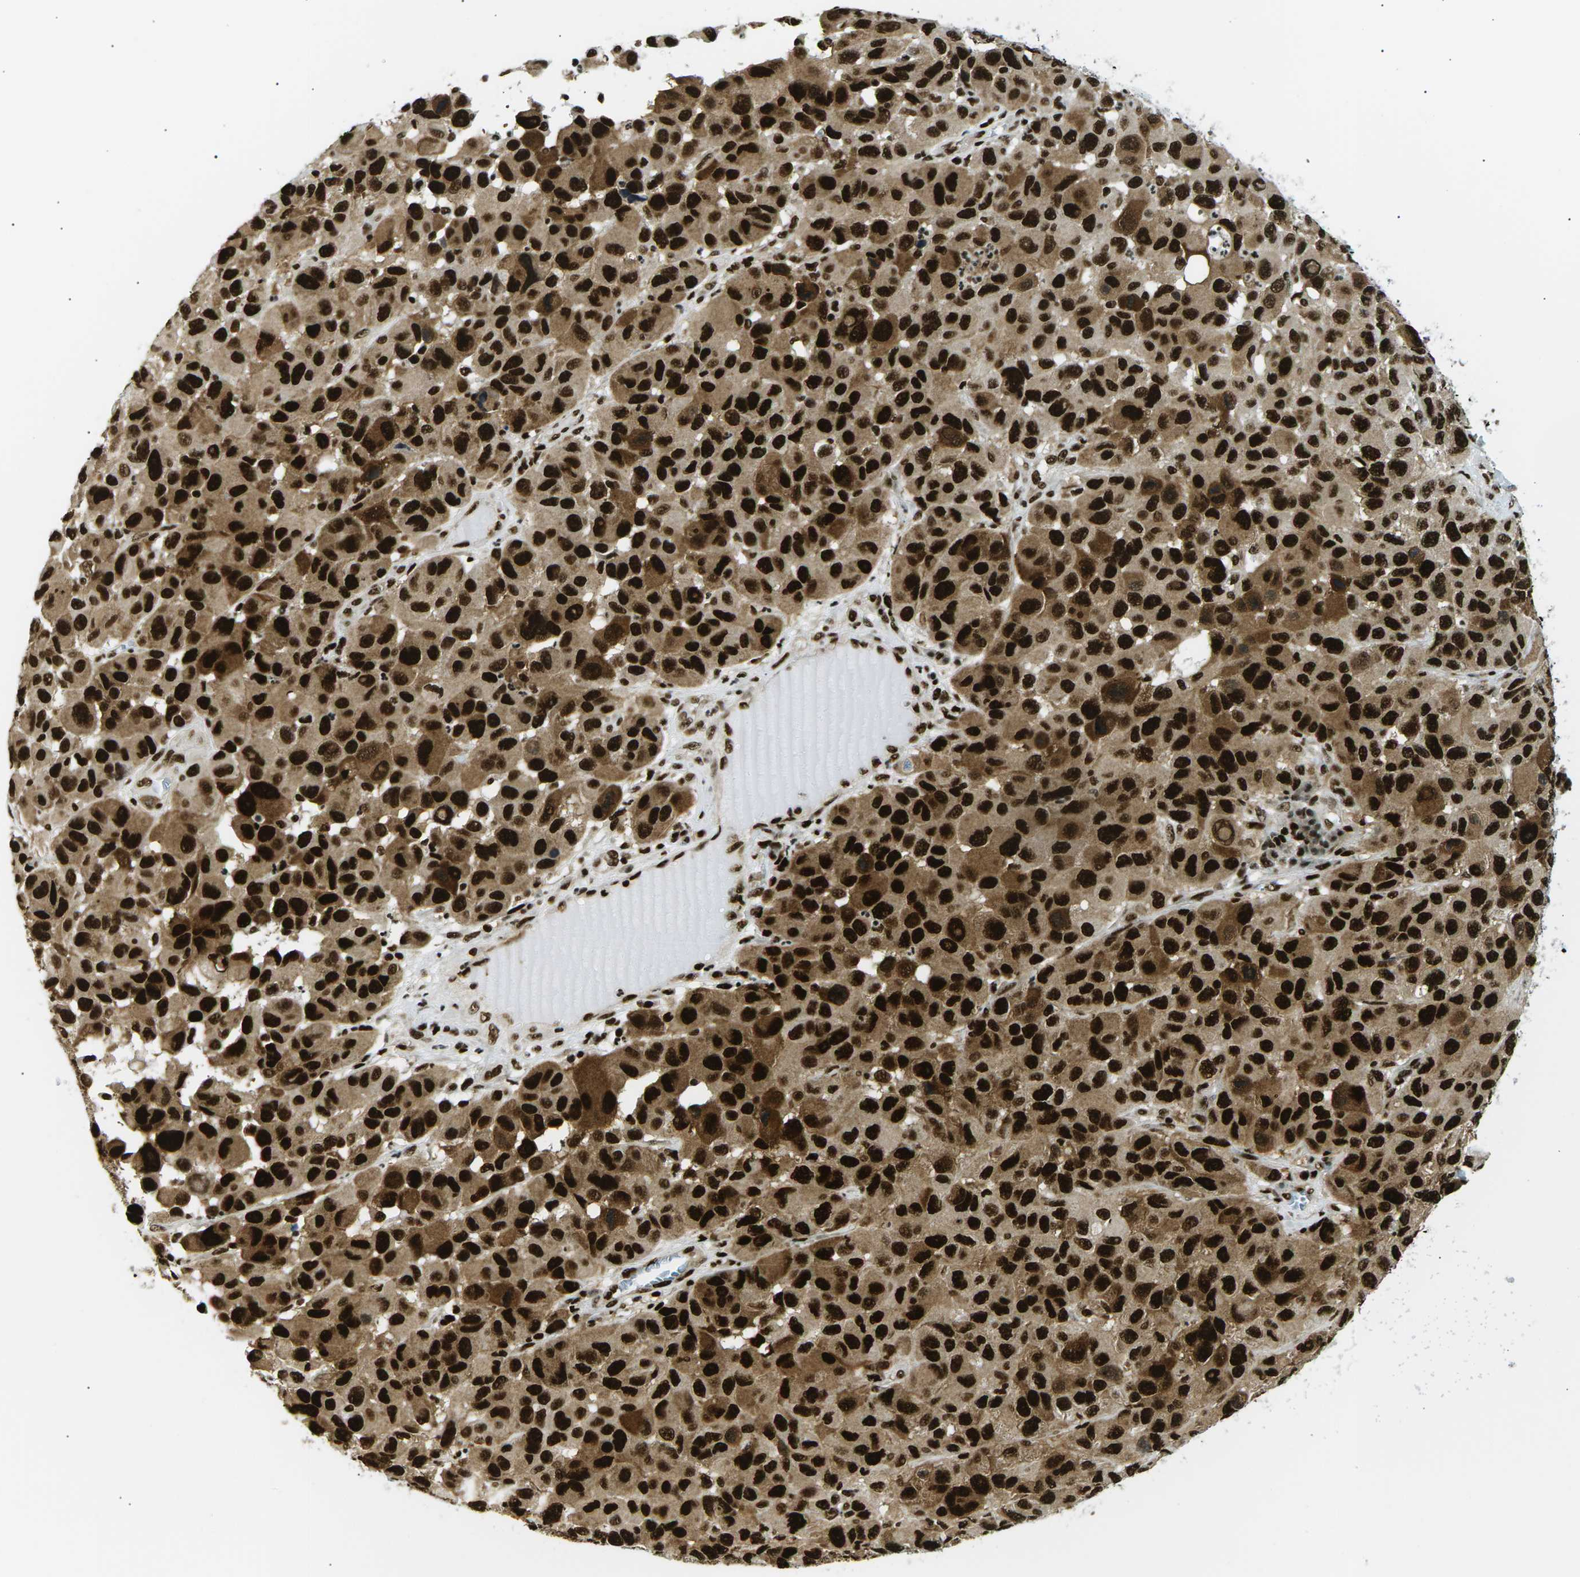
{"staining": {"intensity": "strong", "quantity": ">75%", "location": "cytoplasmic/membranous,nuclear"}, "tissue": "melanoma", "cell_type": "Tumor cells", "image_type": "cancer", "snomed": [{"axis": "morphology", "description": "Malignant melanoma, NOS"}, {"axis": "topography", "description": "Skin"}], "caption": "High-magnification brightfield microscopy of malignant melanoma stained with DAB (brown) and counterstained with hematoxylin (blue). tumor cells exhibit strong cytoplasmic/membranous and nuclear positivity is identified in approximately>75% of cells.", "gene": "RPA2", "patient": {"sex": "male", "age": 53}}